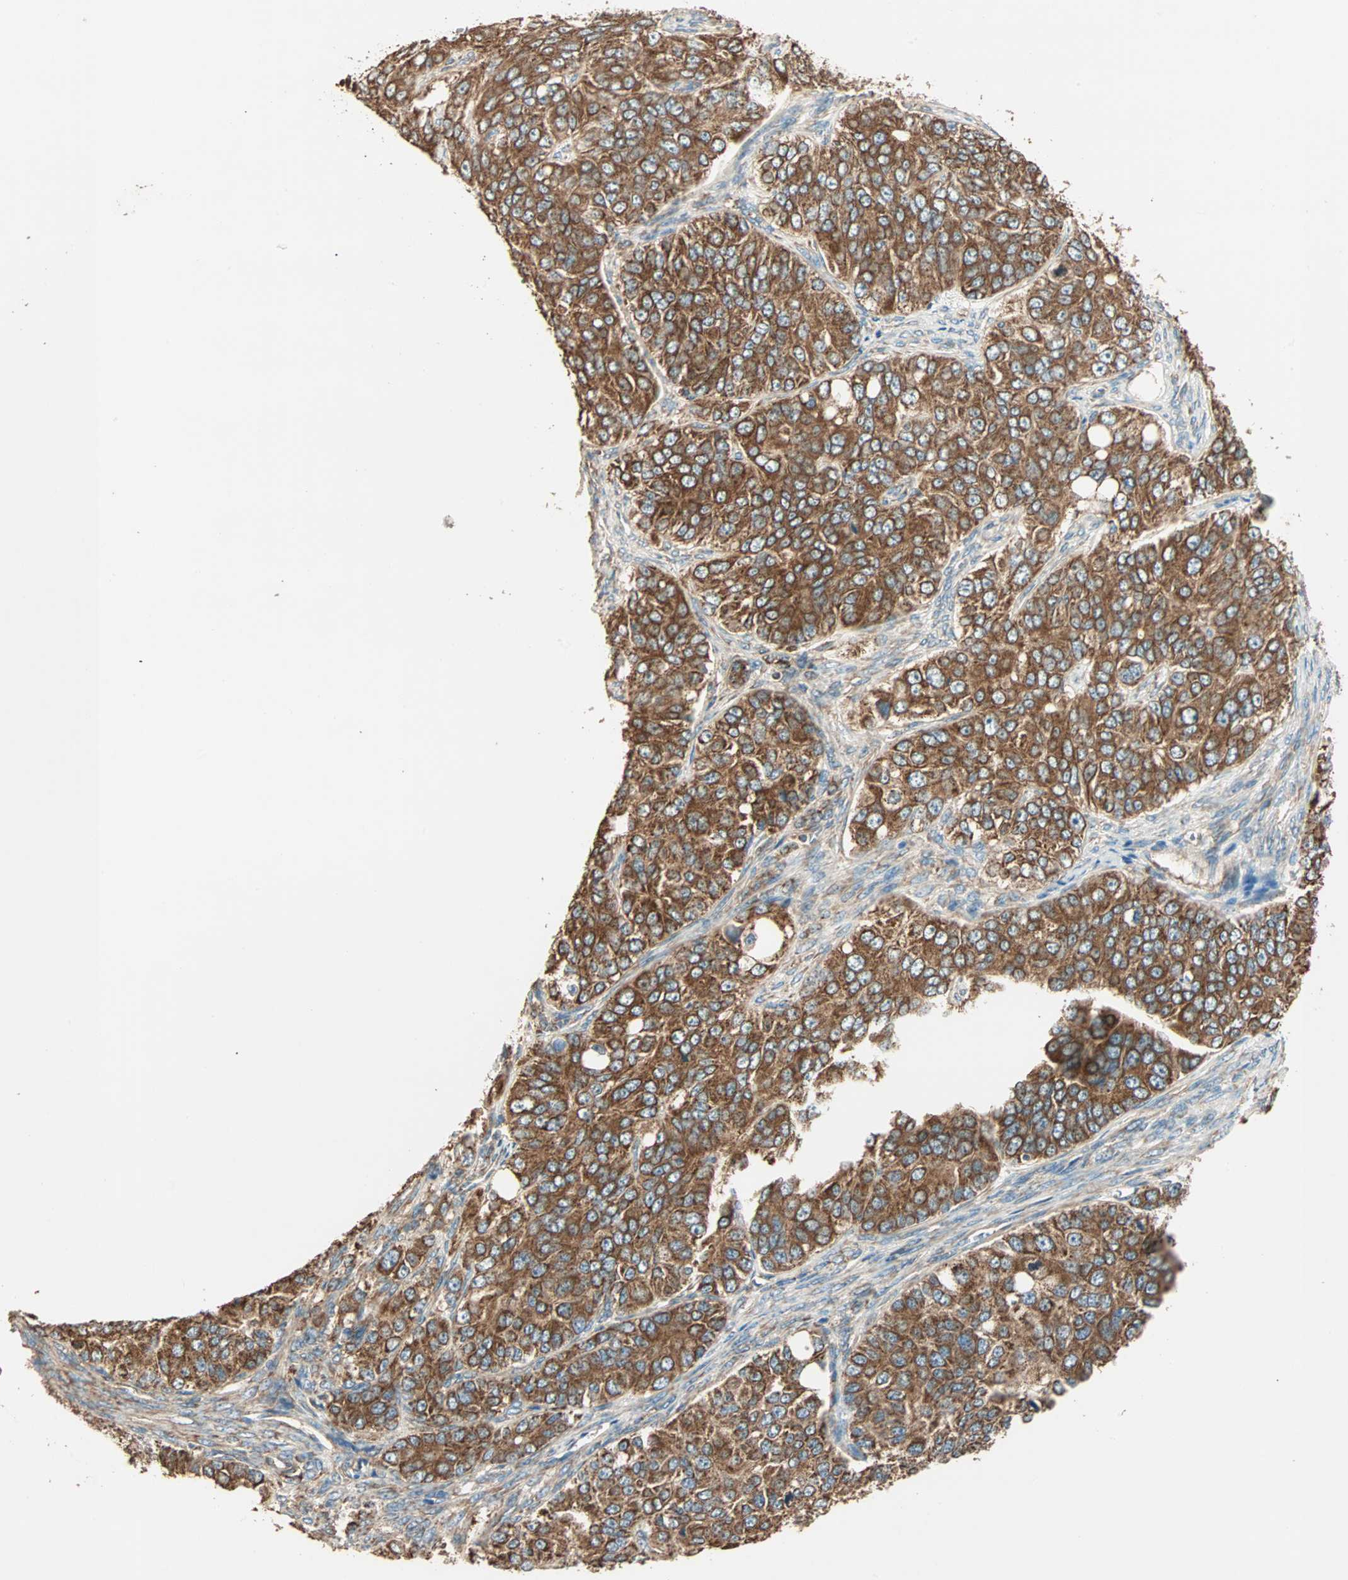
{"staining": {"intensity": "strong", "quantity": ">75%", "location": "cytoplasmic/membranous"}, "tissue": "ovarian cancer", "cell_type": "Tumor cells", "image_type": "cancer", "snomed": [{"axis": "morphology", "description": "Carcinoma, endometroid"}, {"axis": "topography", "description": "Ovary"}], "caption": "This is an image of immunohistochemistry (IHC) staining of endometroid carcinoma (ovarian), which shows strong expression in the cytoplasmic/membranous of tumor cells.", "gene": "EIF4G2", "patient": {"sex": "female", "age": 51}}